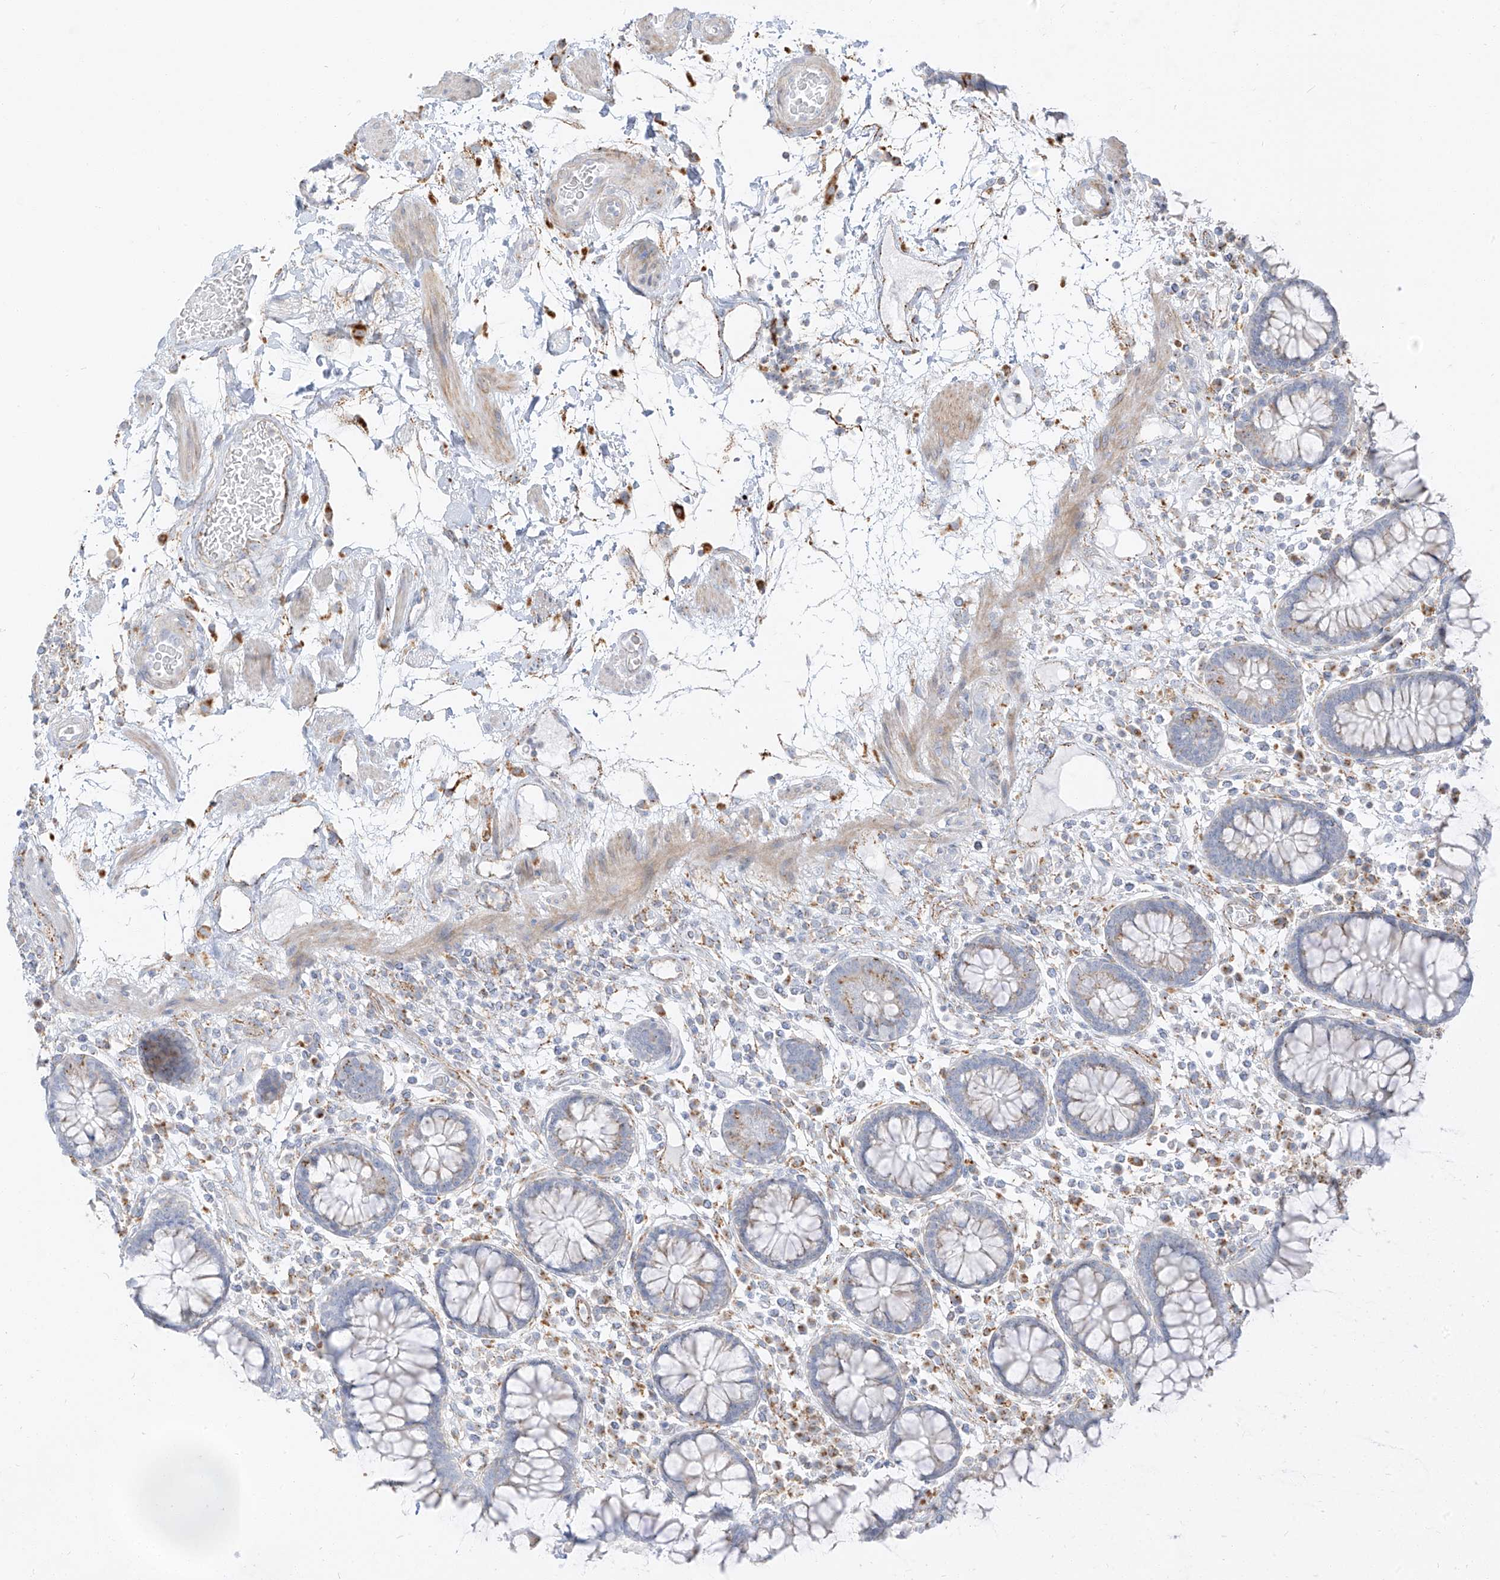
{"staining": {"intensity": "weak", "quantity": "<25%", "location": "cytoplasmic/membranous"}, "tissue": "colon", "cell_type": "Endothelial cells", "image_type": "normal", "snomed": [{"axis": "morphology", "description": "Normal tissue, NOS"}, {"axis": "topography", "description": "Colon"}], "caption": "This is an immunohistochemistry photomicrograph of normal colon. There is no staining in endothelial cells.", "gene": "SLC35F6", "patient": {"sex": "female", "age": 79}}